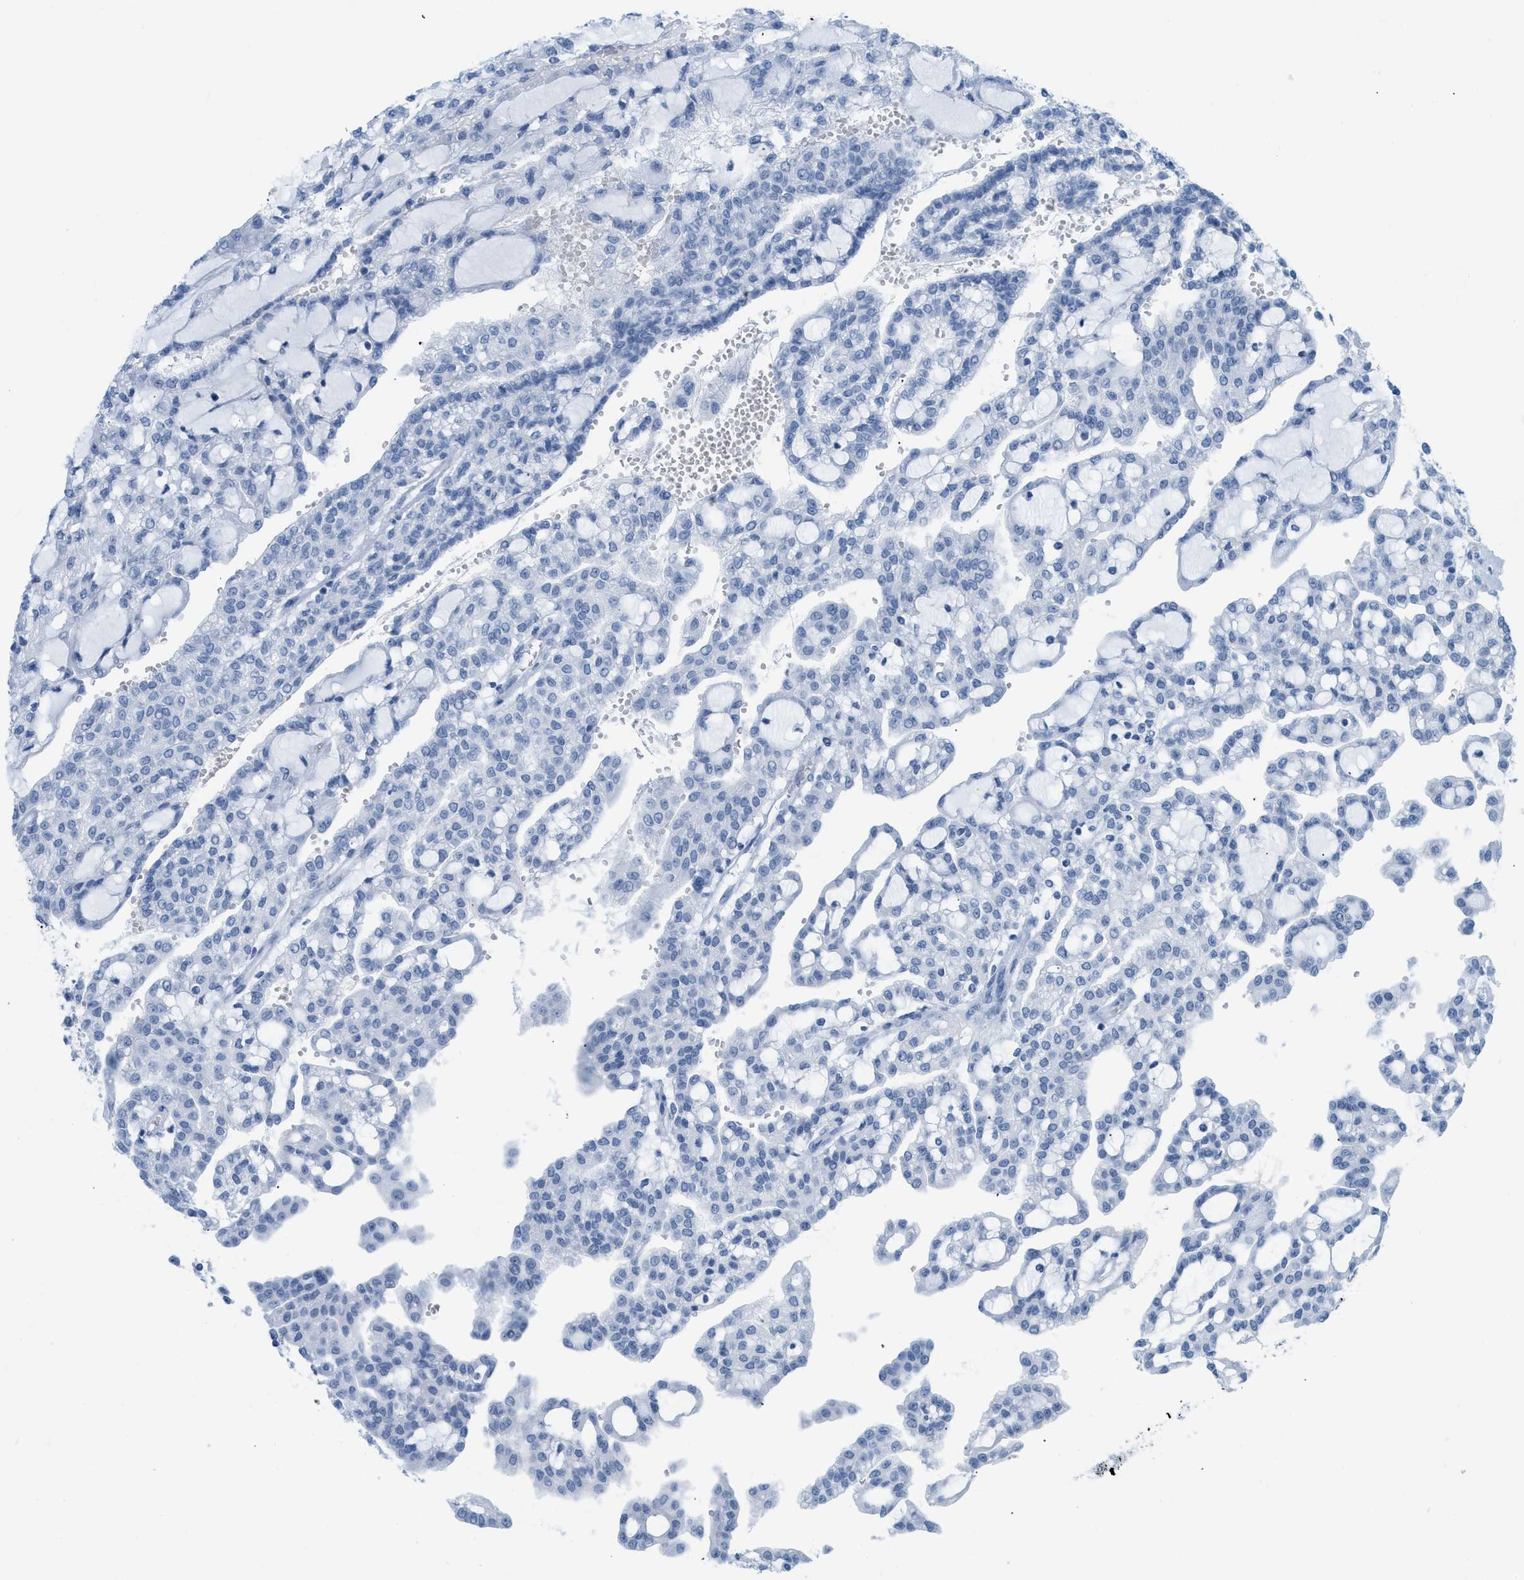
{"staining": {"intensity": "negative", "quantity": "none", "location": "none"}, "tissue": "renal cancer", "cell_type": "Tumor cells", "image_type": "cancer", "snomed": [{"axis": "morphology", "description": "Adenocarcinoma, NOS"}, {"axis": "topography", "description": "Kidney"}], "caption": "IHC micrograph of human renal cancer stained for a protein (brown), which reveals no expression in tumor cells.", "gene": "DES", "patient": {"sex": "male", "age": 63}}